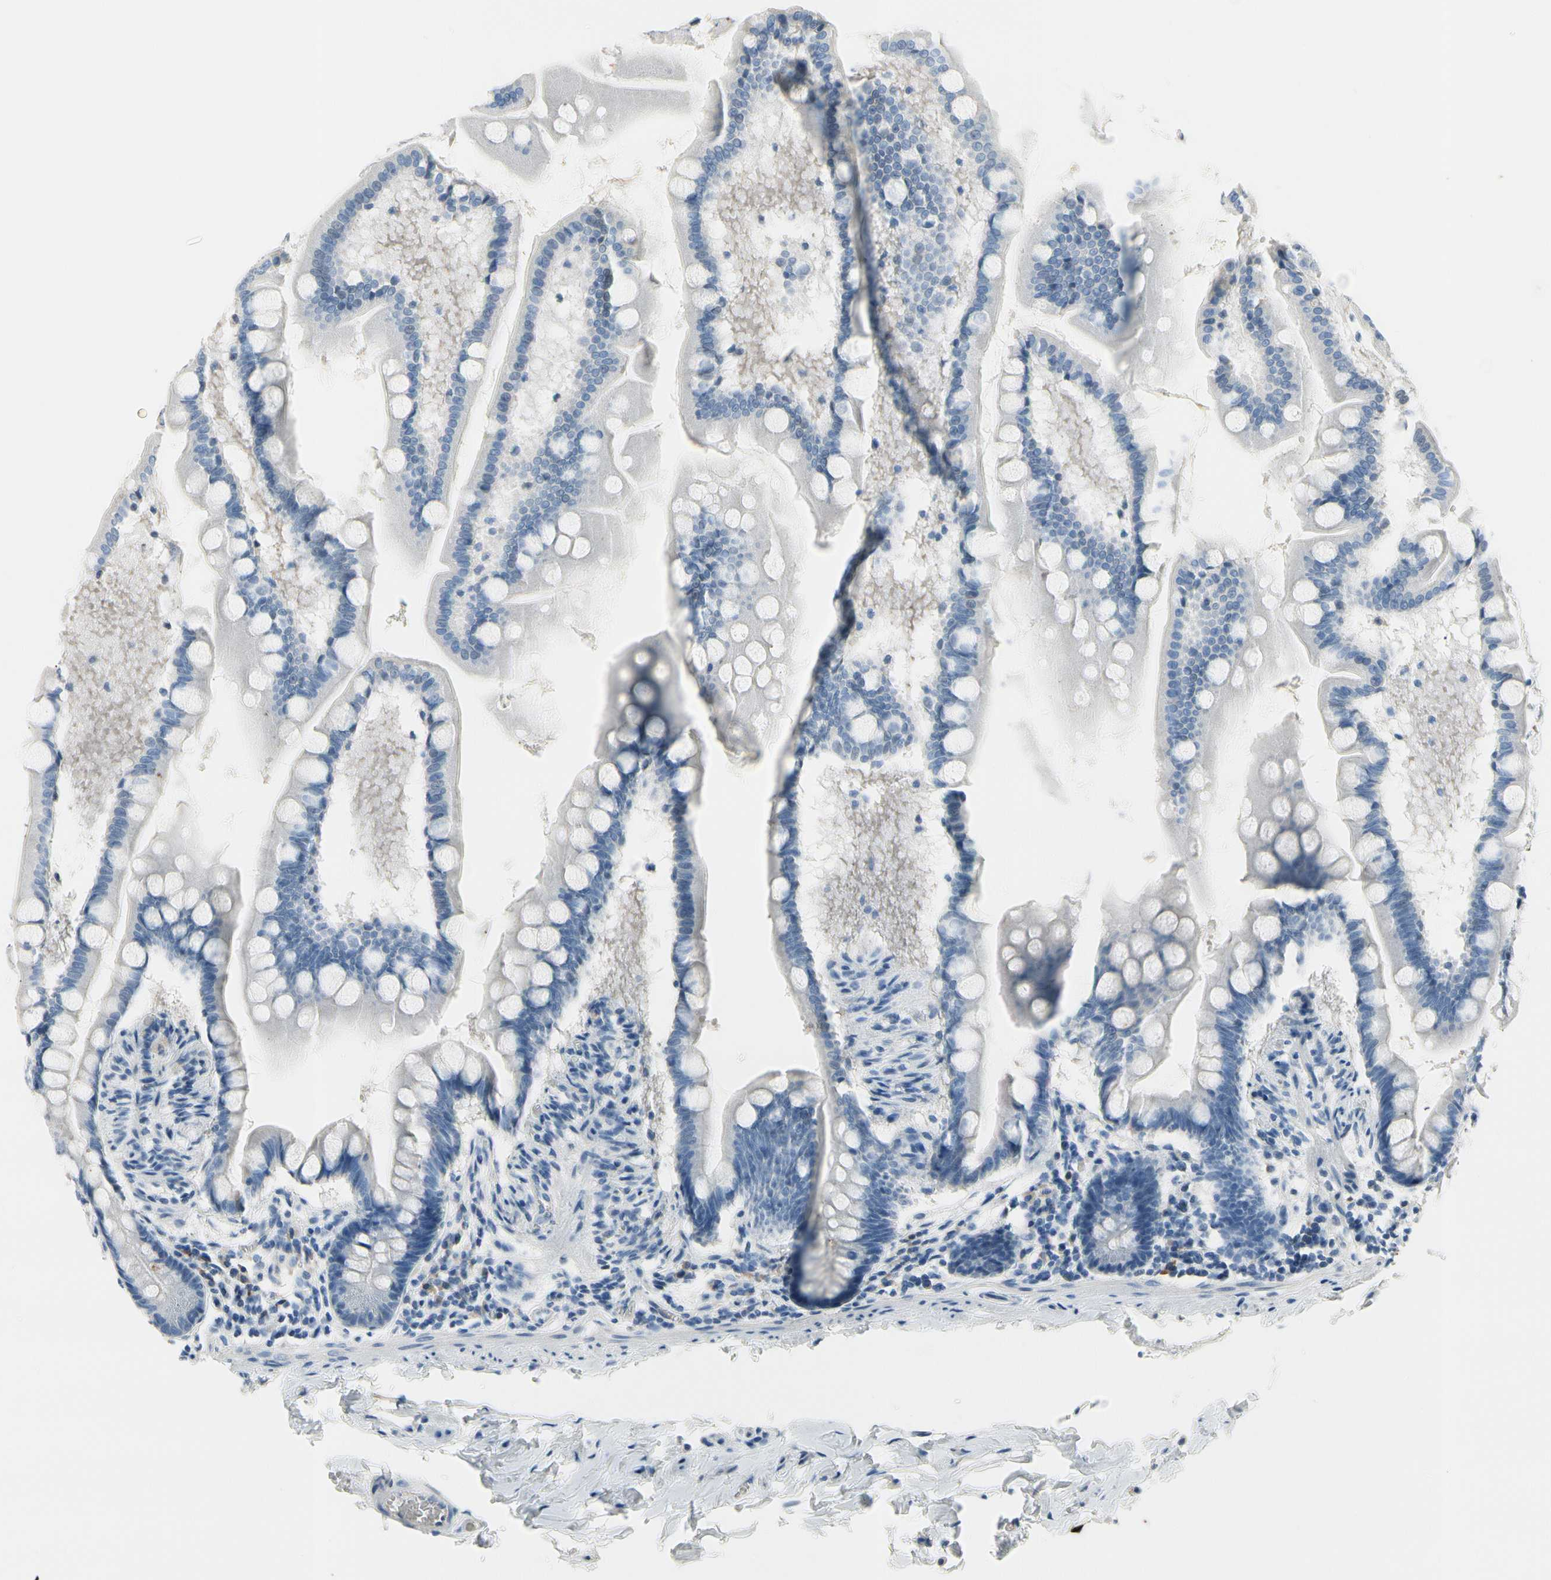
{"staining": {"intensity": "moderate", "quantity": "<25%", "location": "cytoplasmic/membranous"}, "tissue": "small intestine", "cell_type": "Glandular cells", "image_type": "normal", "snomed": [{"axis": "morphology", "description": "Normal tissue, NOS"}, {"axis": "topography", "description": "Small intestine"}], "caption": "Small intestine stained for a protein (brown) displays moderate cytoplasmic/membranous positive expression in about <25% of glandular cells.", "gene": "MUC5B", "patient": {"sex": "male", "age": 41}}